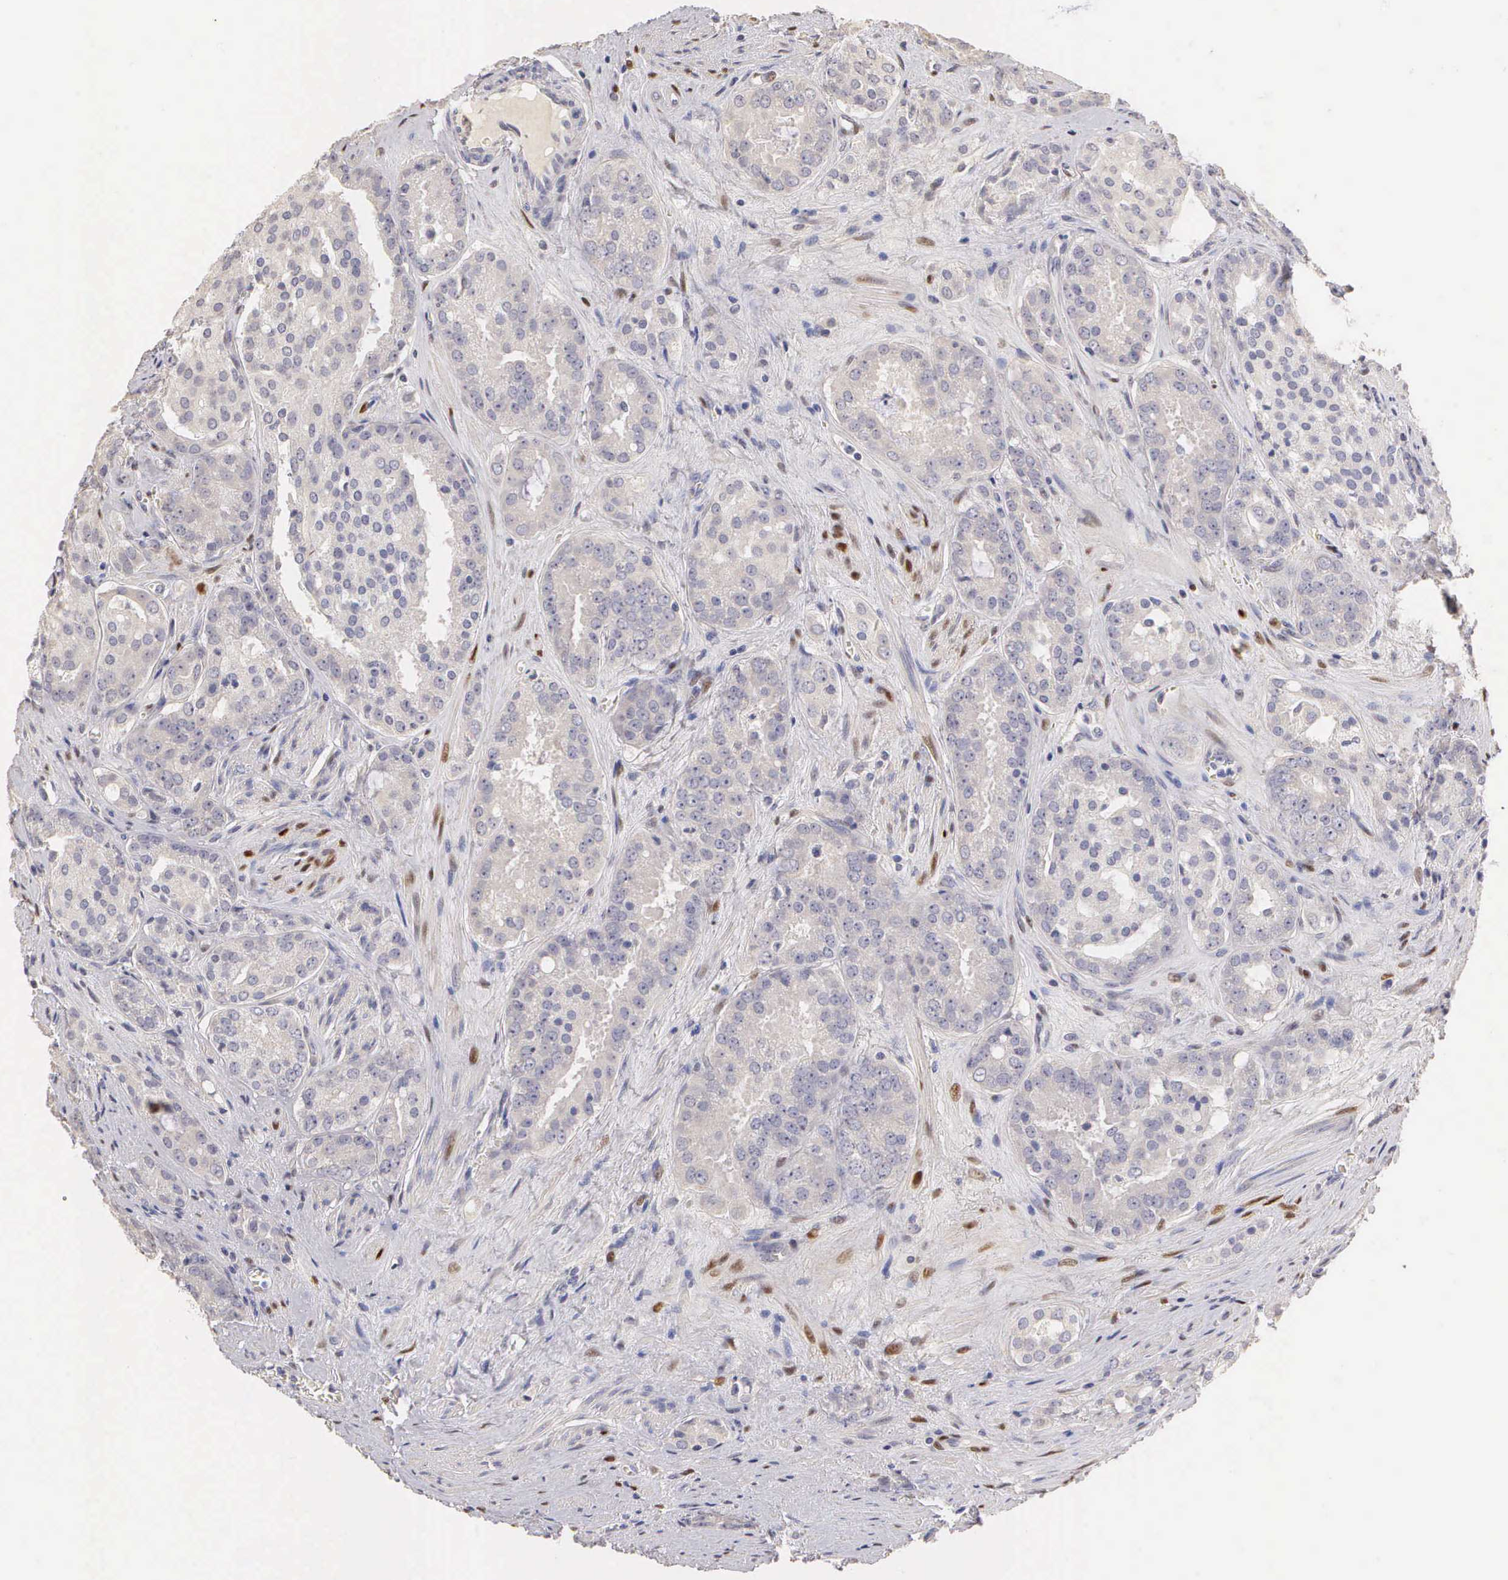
{"staining": {"intensity": "negative", "quantity": "none", "location": "none"}, "tissue": "prostate cancer", "cell_type": "Tumor cells", "image_type": "cancer", "snomed": [{"axis": "morphology", "description": "Adenocarcinoma, Medium grade"}, {"axis": "topography", "description": "Prostate"}], "caption": "Prostate cancer stained for a protein using IHC shows no positivity tumor cells.", "gene": "ESR1", "patient": {"sex": "male", "age": 60}}